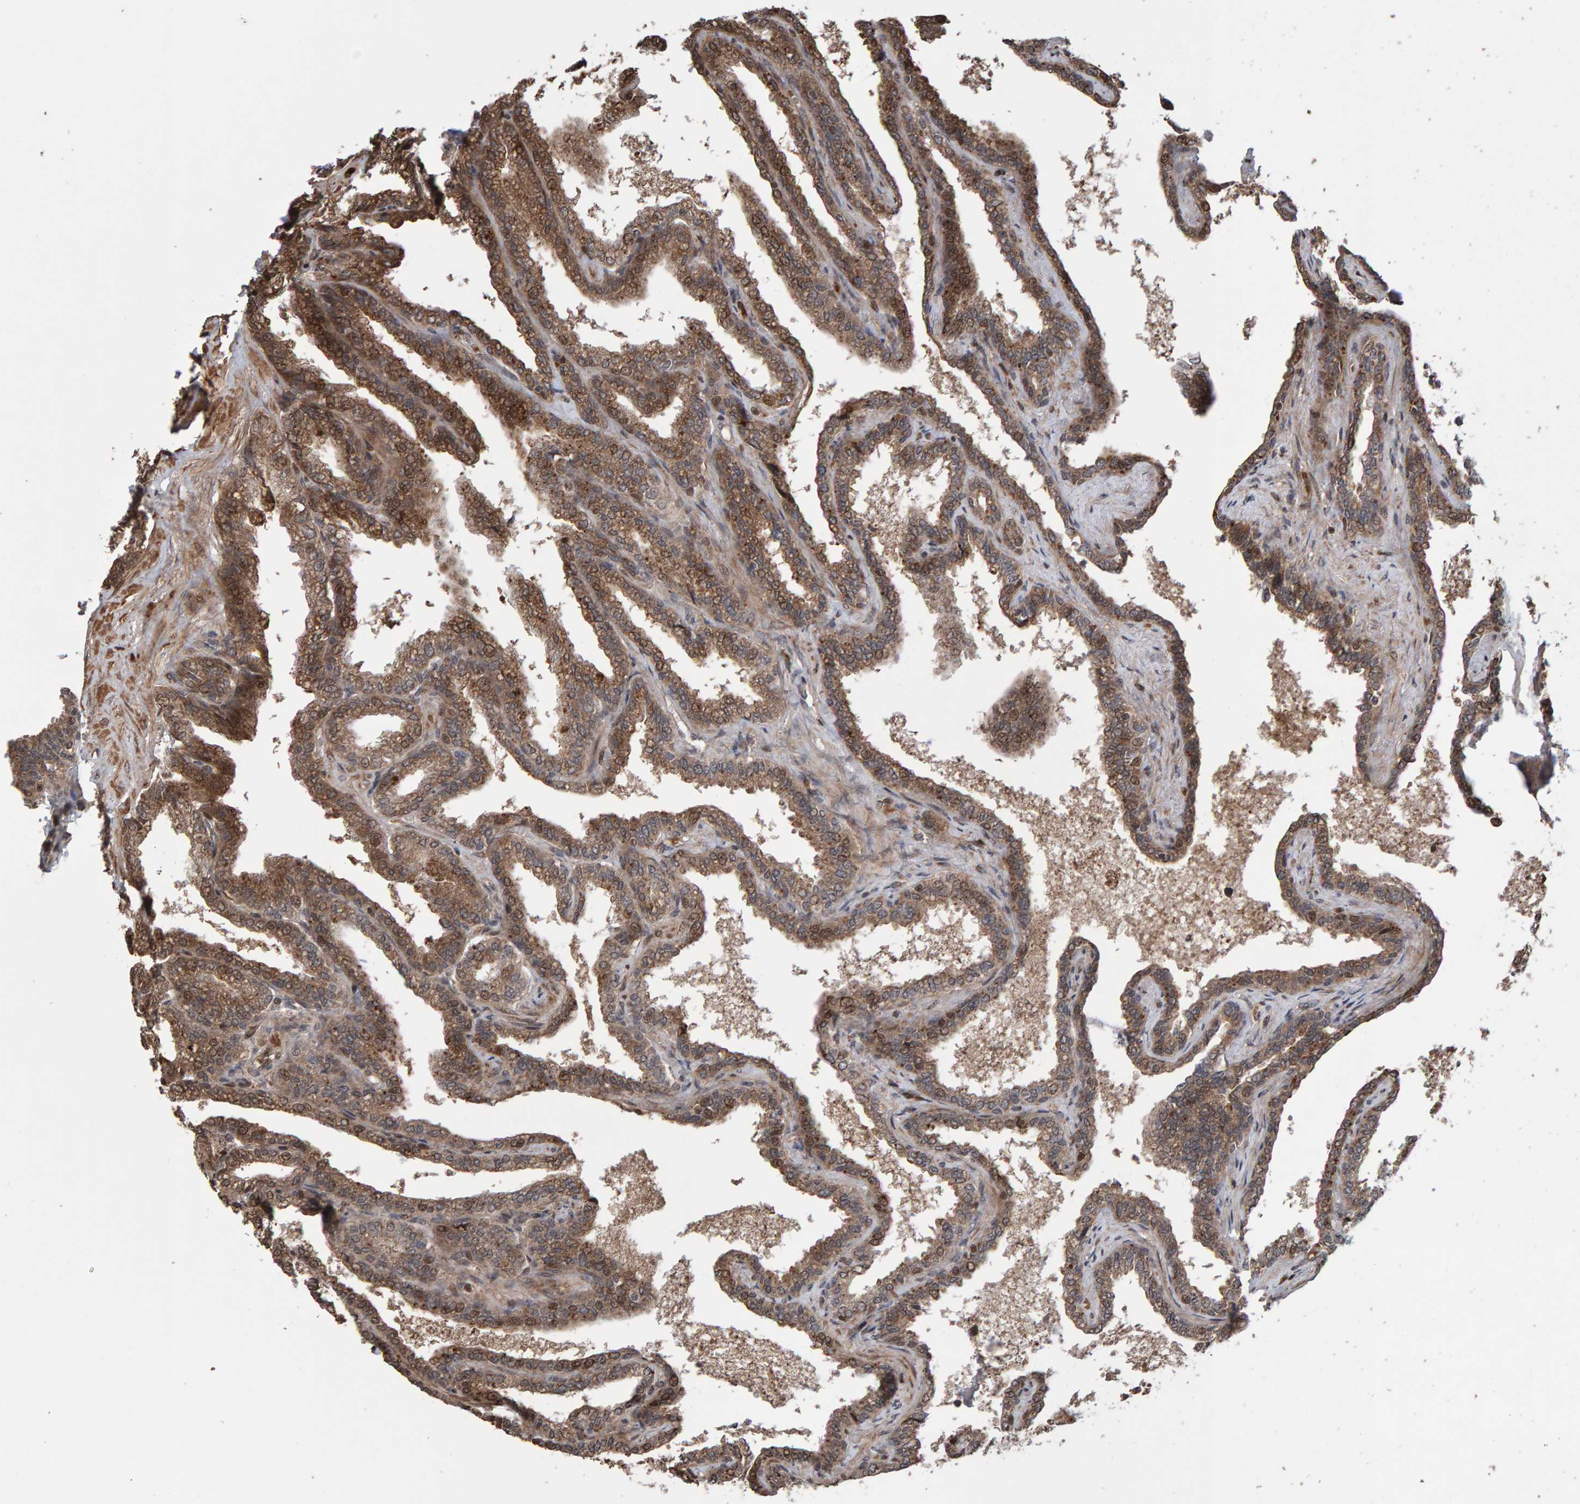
{"staining": {"intensity": "moderate", "quantity": ">75%", "location": "cytoplasmic/membranous"}, "tissue": "seminal vesicle", "cell_type": "Glandular cells", "image_type": "normal", "snomed": [{"axis": "morphology", "description": "Normal tissue, NOS"}, {"axis": "topography", "description": "Seminal veicle"}], "caption": "This micrograph exhibits normal seminal vesicle stained with IHC to label a protein in brown. The cytoplasmic/membranous of glandular cells show moderate positivity for the protein. Nuclei are counter-stained blue.", "gene": "PECR", "patient": {"sex": "male", "age": 46}}